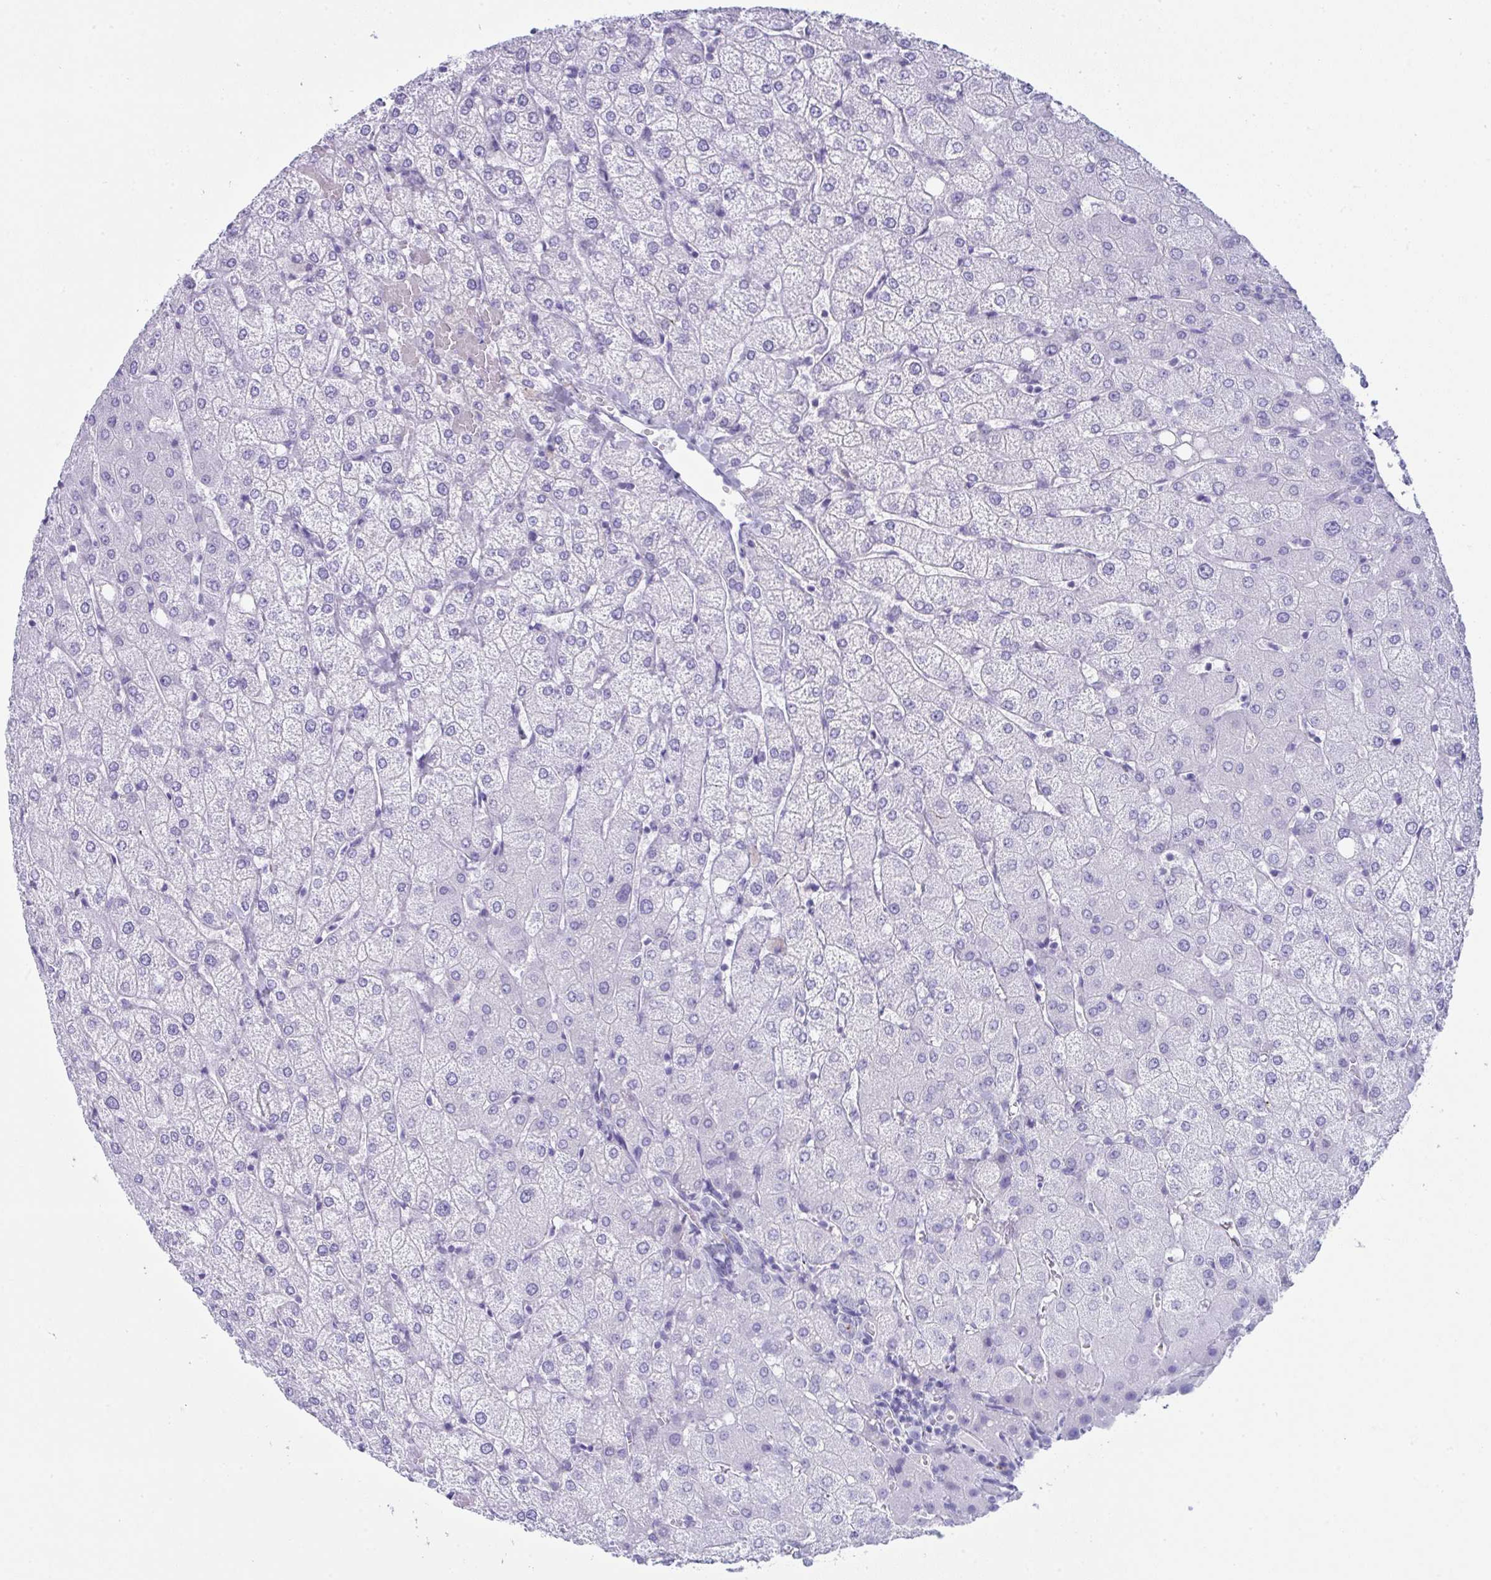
{"staining": {"intensity": "moderate", "quantity": "<25%", "location": "cytoplasmic/membranous"}, "tissue": "liver", "cell_type": "Cholangiocytes", "image_type": "normal", "snomed": [{"axis": "morphology", "description": "Normal tissue, NOS"}, {"axis": "topography", "description": "Liver"}], "caption": "A photomicrograph showing moderate cytoplasmic/membranous expression in about <25% of cholangiocytes in unremarkable liver, as visualized by brown immunohistochemical staining.", "gene": "JCHAIN", "patient": {"sex": "female", "age": 54}}